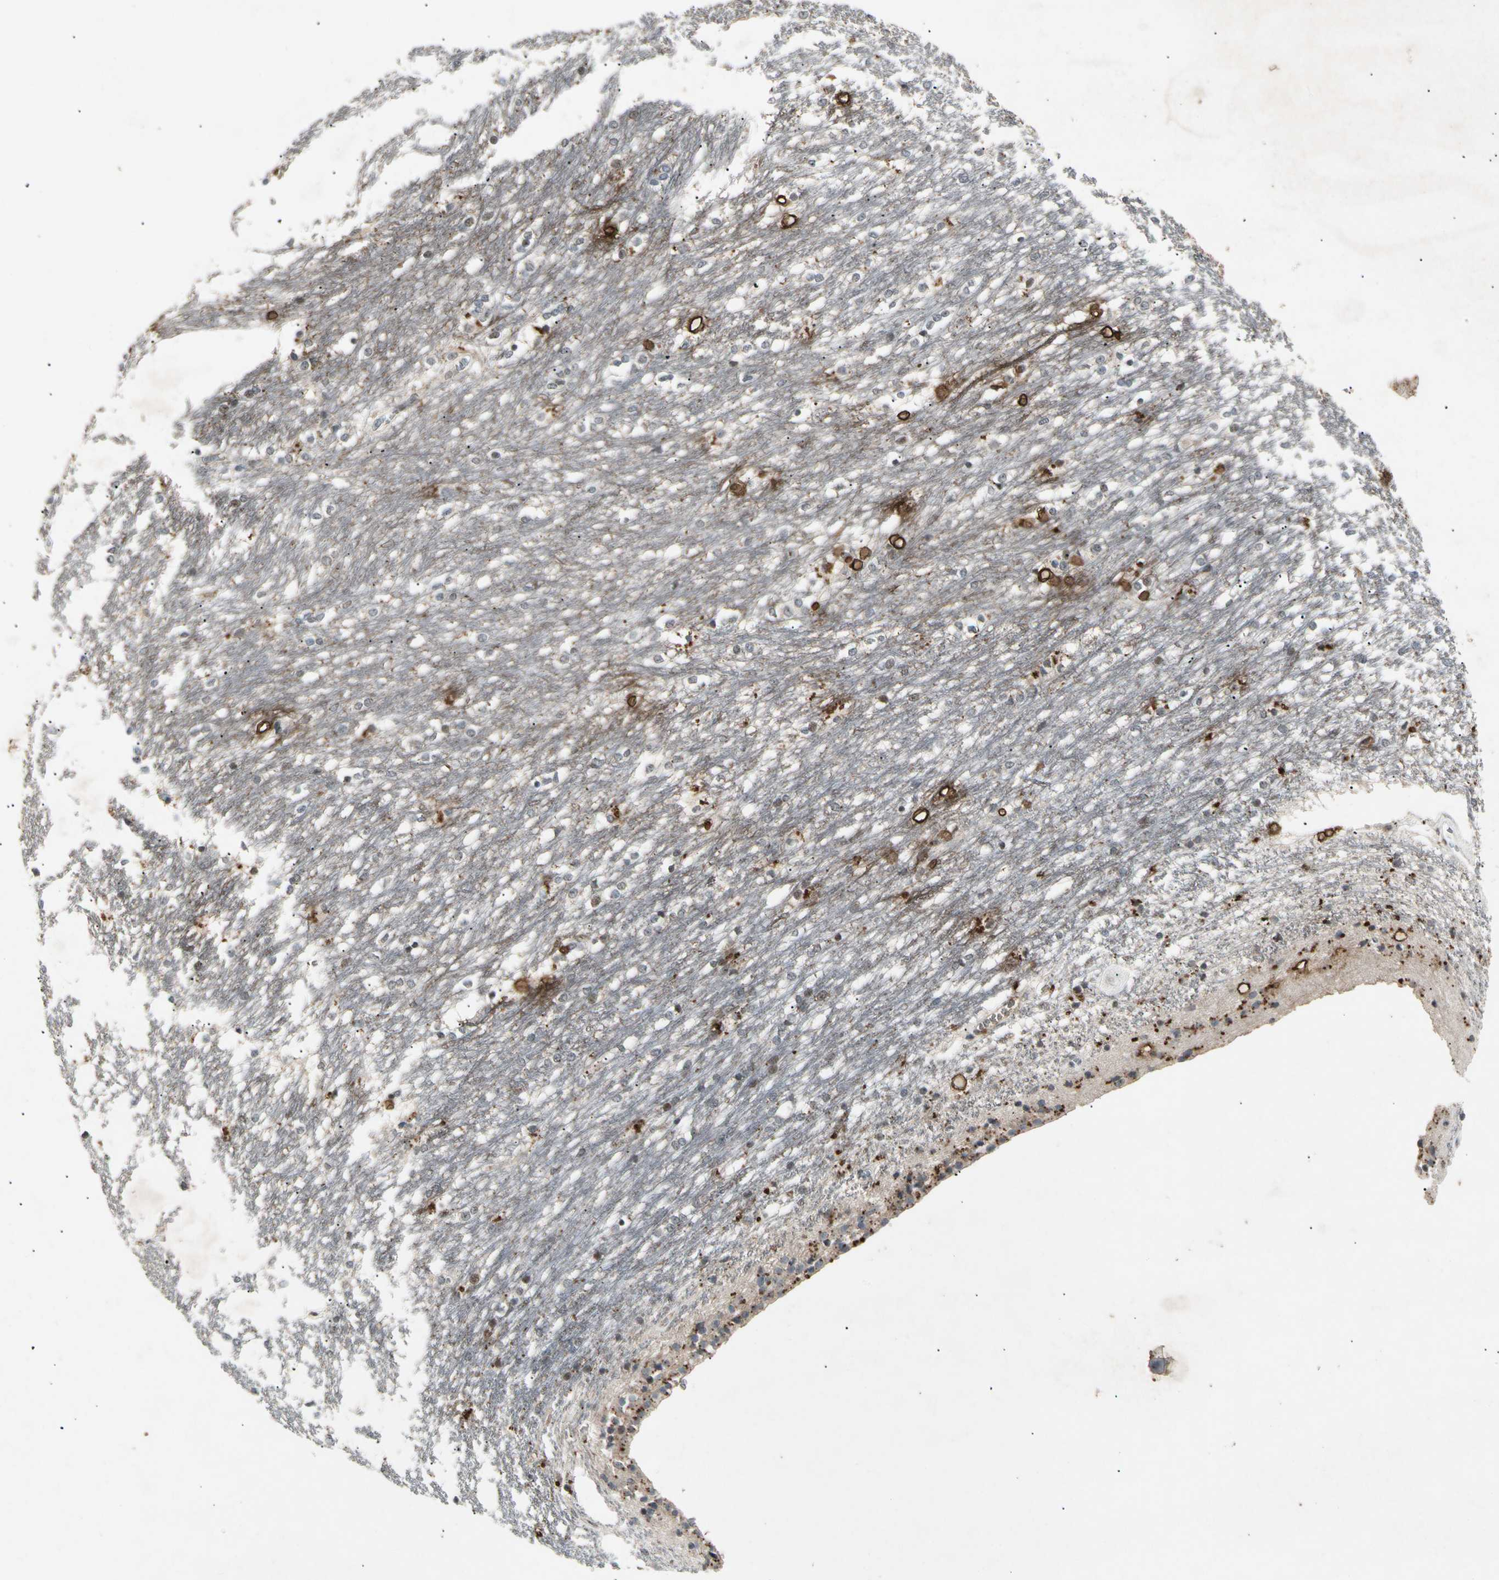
{"staining": {"intensity": "moderate", "quantity": "25%-75%", "location": "cytoplasmic/membranous"}, "tissue": "caudate", "cell_type": "Glial cells", "image_type": "normal", "snomed": [{"axis": "morphology", "description": "Normal tissue, NOS"}, {"axis": "topography", "description": "Lateral ventricle wall"}], "caption": "This photomicrograph exhibits IHC staining of benign human caudate, with medium moderate cytoplasmic/membranous positivity in about 25%-75% of glial cells.", "gene": "CP", "patient": {"sex": "female", "age": 19}}